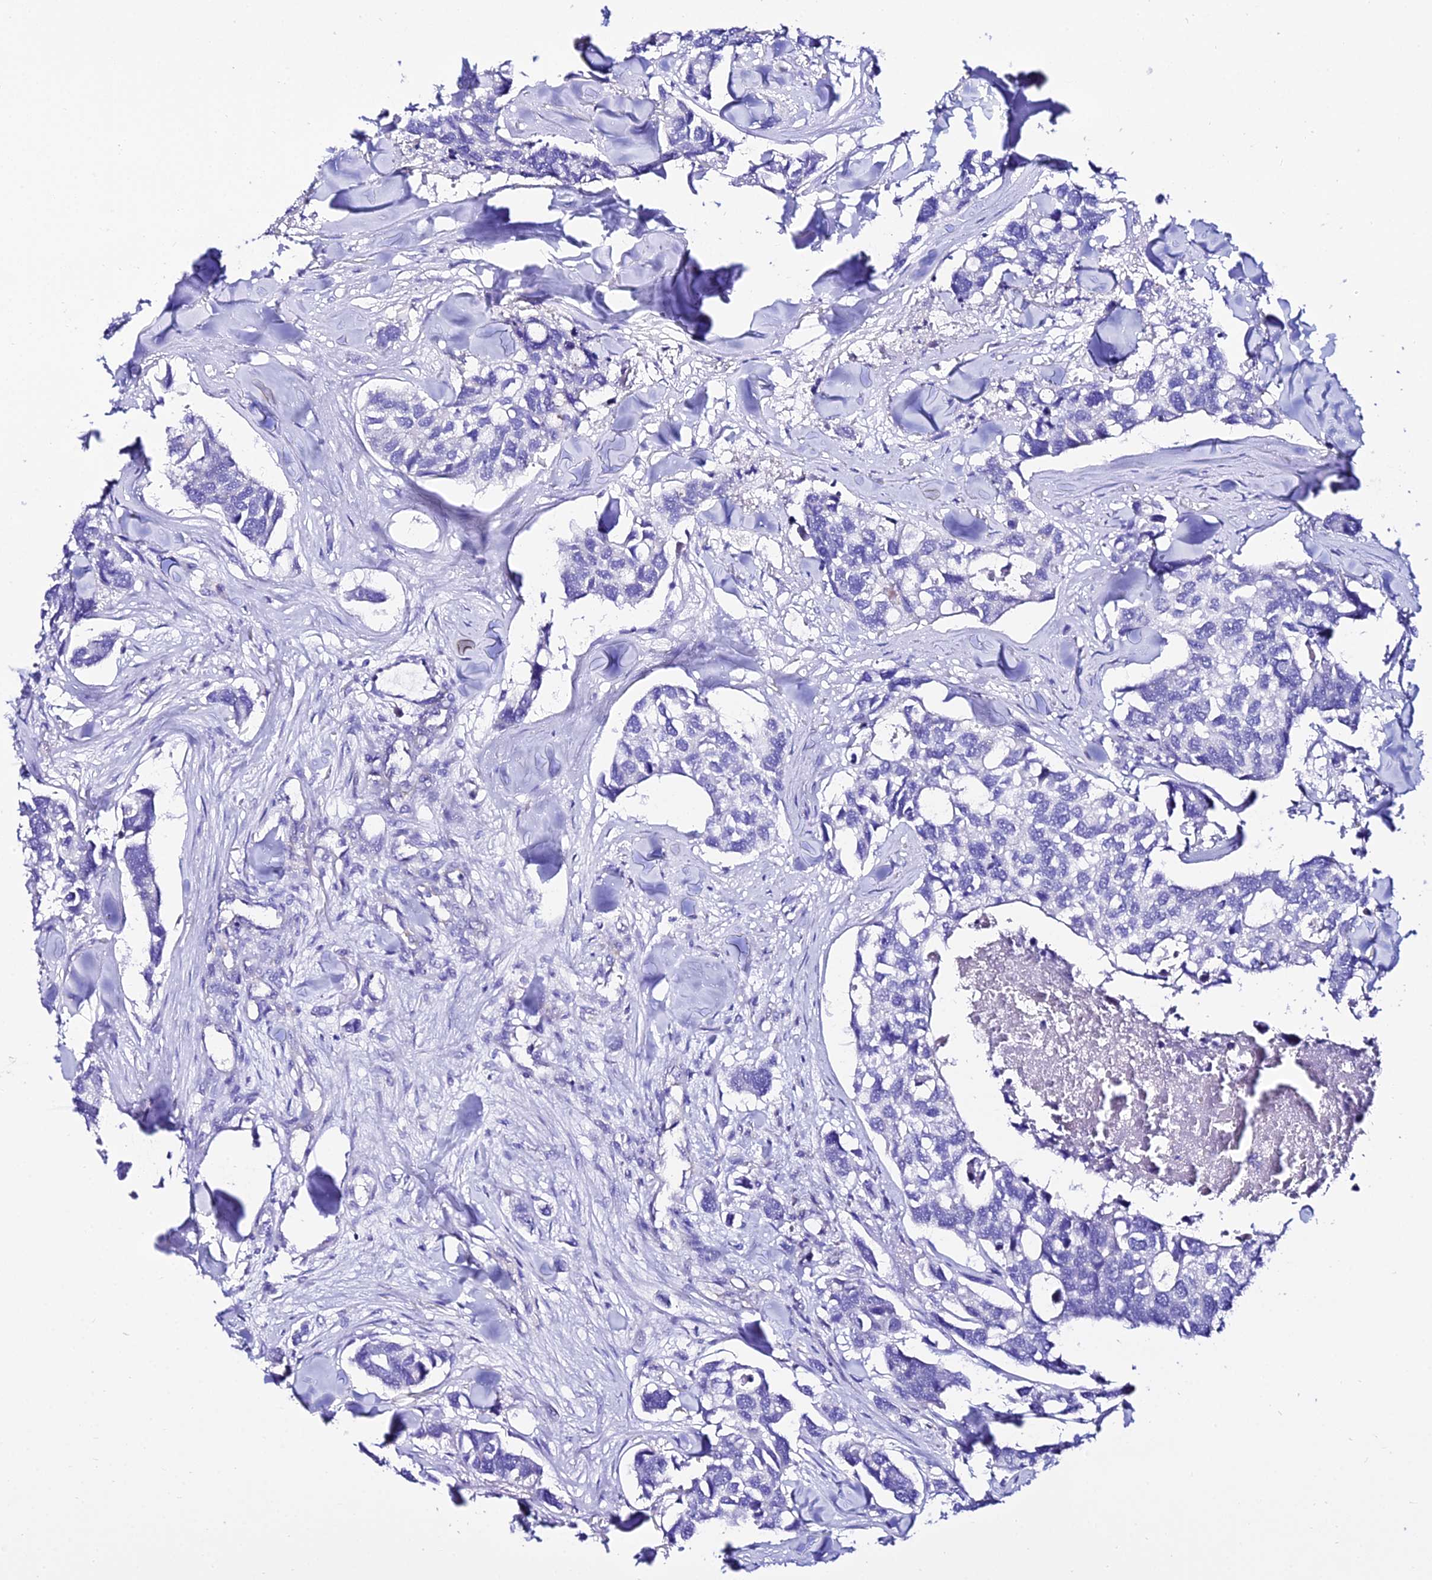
{"staining": {"intensity": "negative", "quantity": "none", "location": "none"}, "tissue": "breast cancer", "cell_type": "Tumor cells", "image_type": "cancer", "snomed": [{"axis": "morphology", "description": "Duct carcinoma"}, {"axis": "topography", "description": "Breast"}], "caption": "DAB immunohistochemical staining of breast cancer (infiltrating ductal carcinoma) shows no significant positivity in tumor cells. (DAB IHC visualized using brightfield microscopy, high magnification).", "gene": "DEFB106A", "patient": {"sex": "female", "age": 83}}